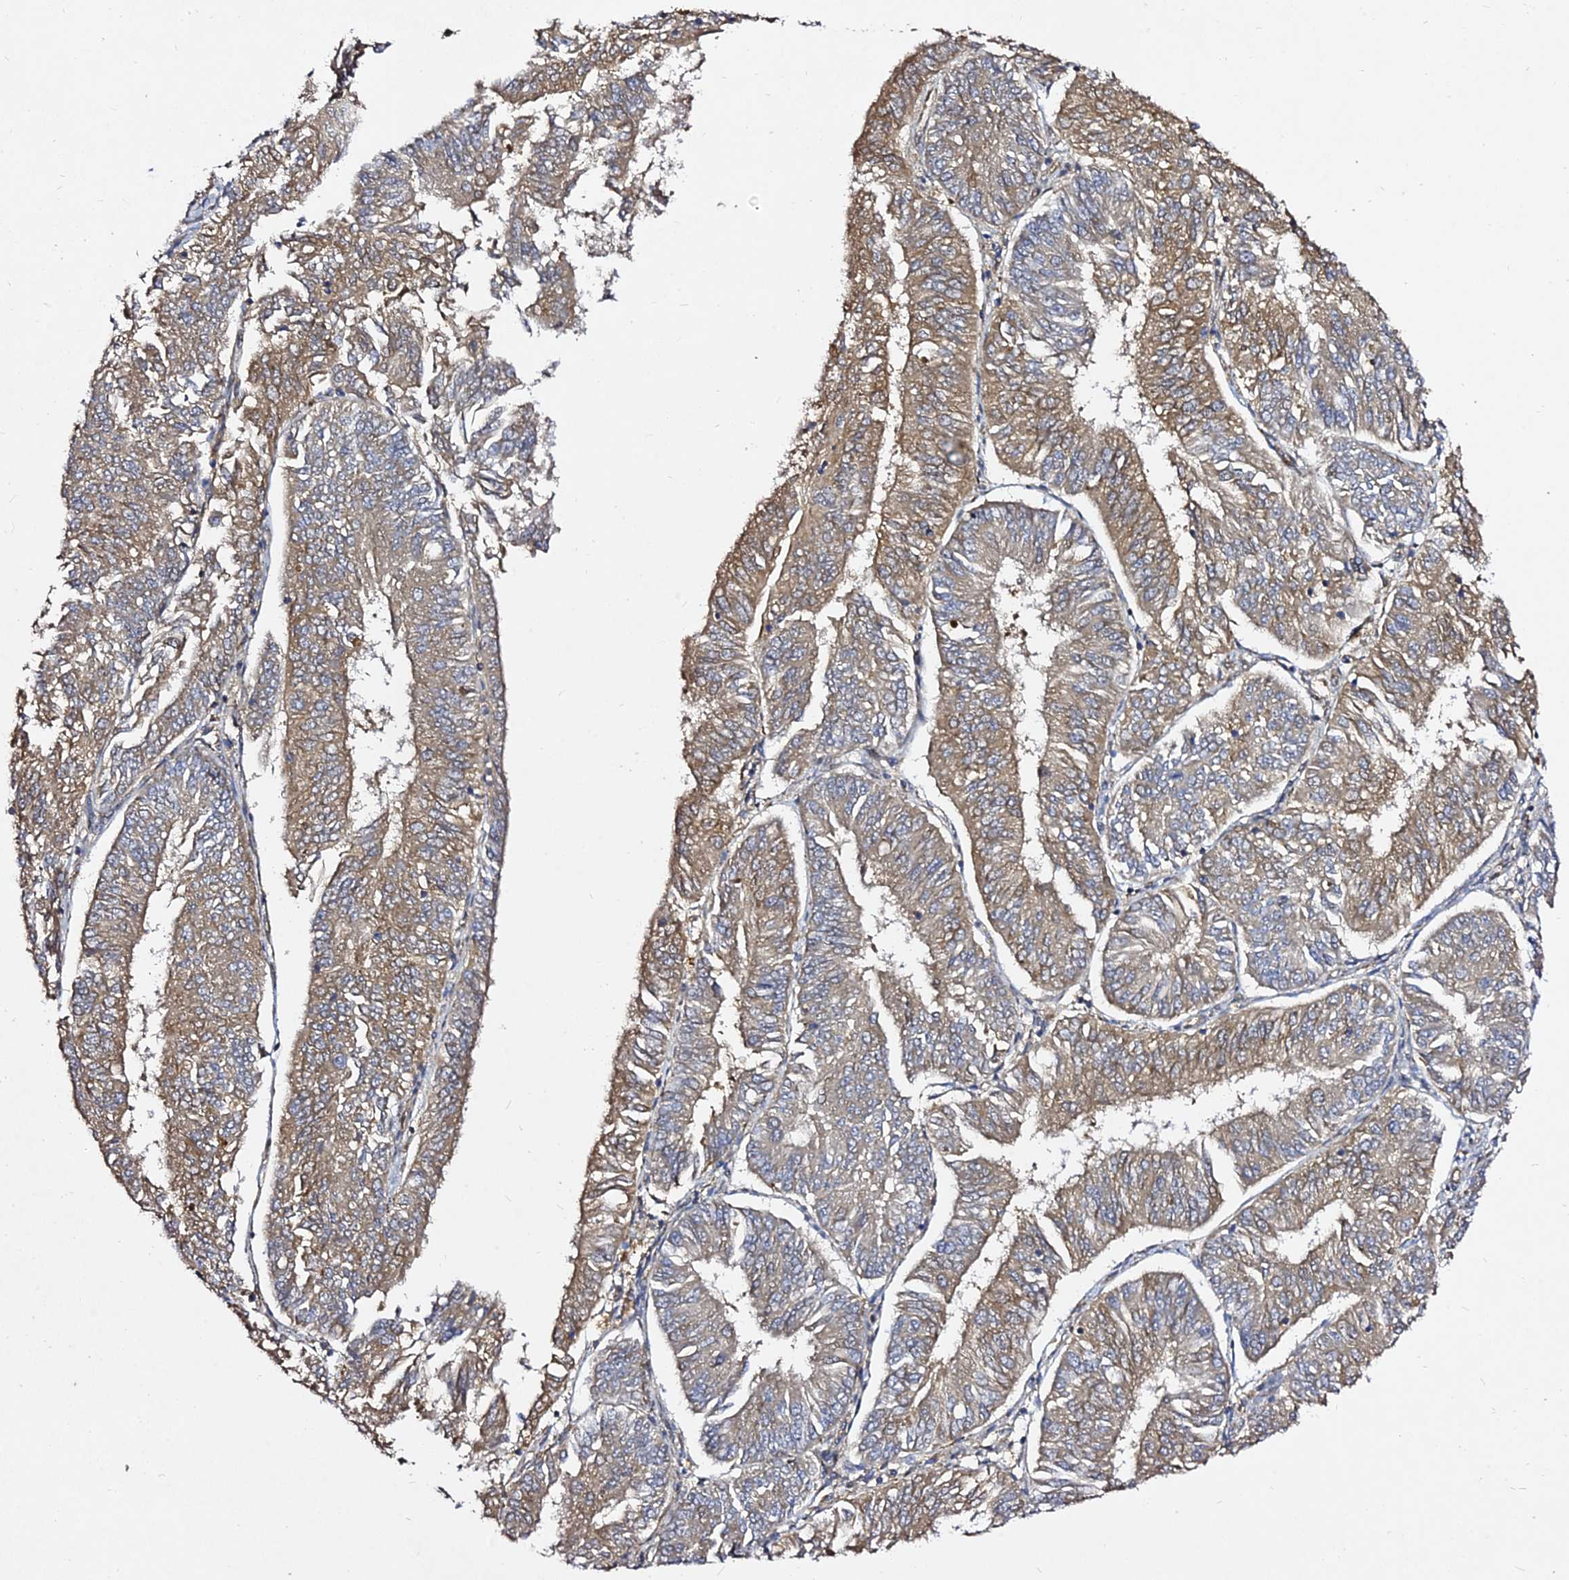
{"staining": {"intensity": "moderate", "quantity": "25%-75%", "location": "cytoplasmic/membranous"}, "tissue": "endometrial cancer", "cell_type": "Tumor cells", "image_type": "cancer", "snomed": [{"axis": "morphology", "description": "Adenocarcinoma, NOS"}, {"axis": "topography", "description": "Endometrium"}], "caption": "The histopathology image shows a brown stain indicating the presence of a protein in the cytoplasmic/membranous of tumor cells in endometrial cancer. The protein is stained brown, and the nuclei are stained in blue (DAB IHC with brightfield microscopy, high magnification).", "gene": "GRTP1", "patient": {"sex": "female", "age": 58}}